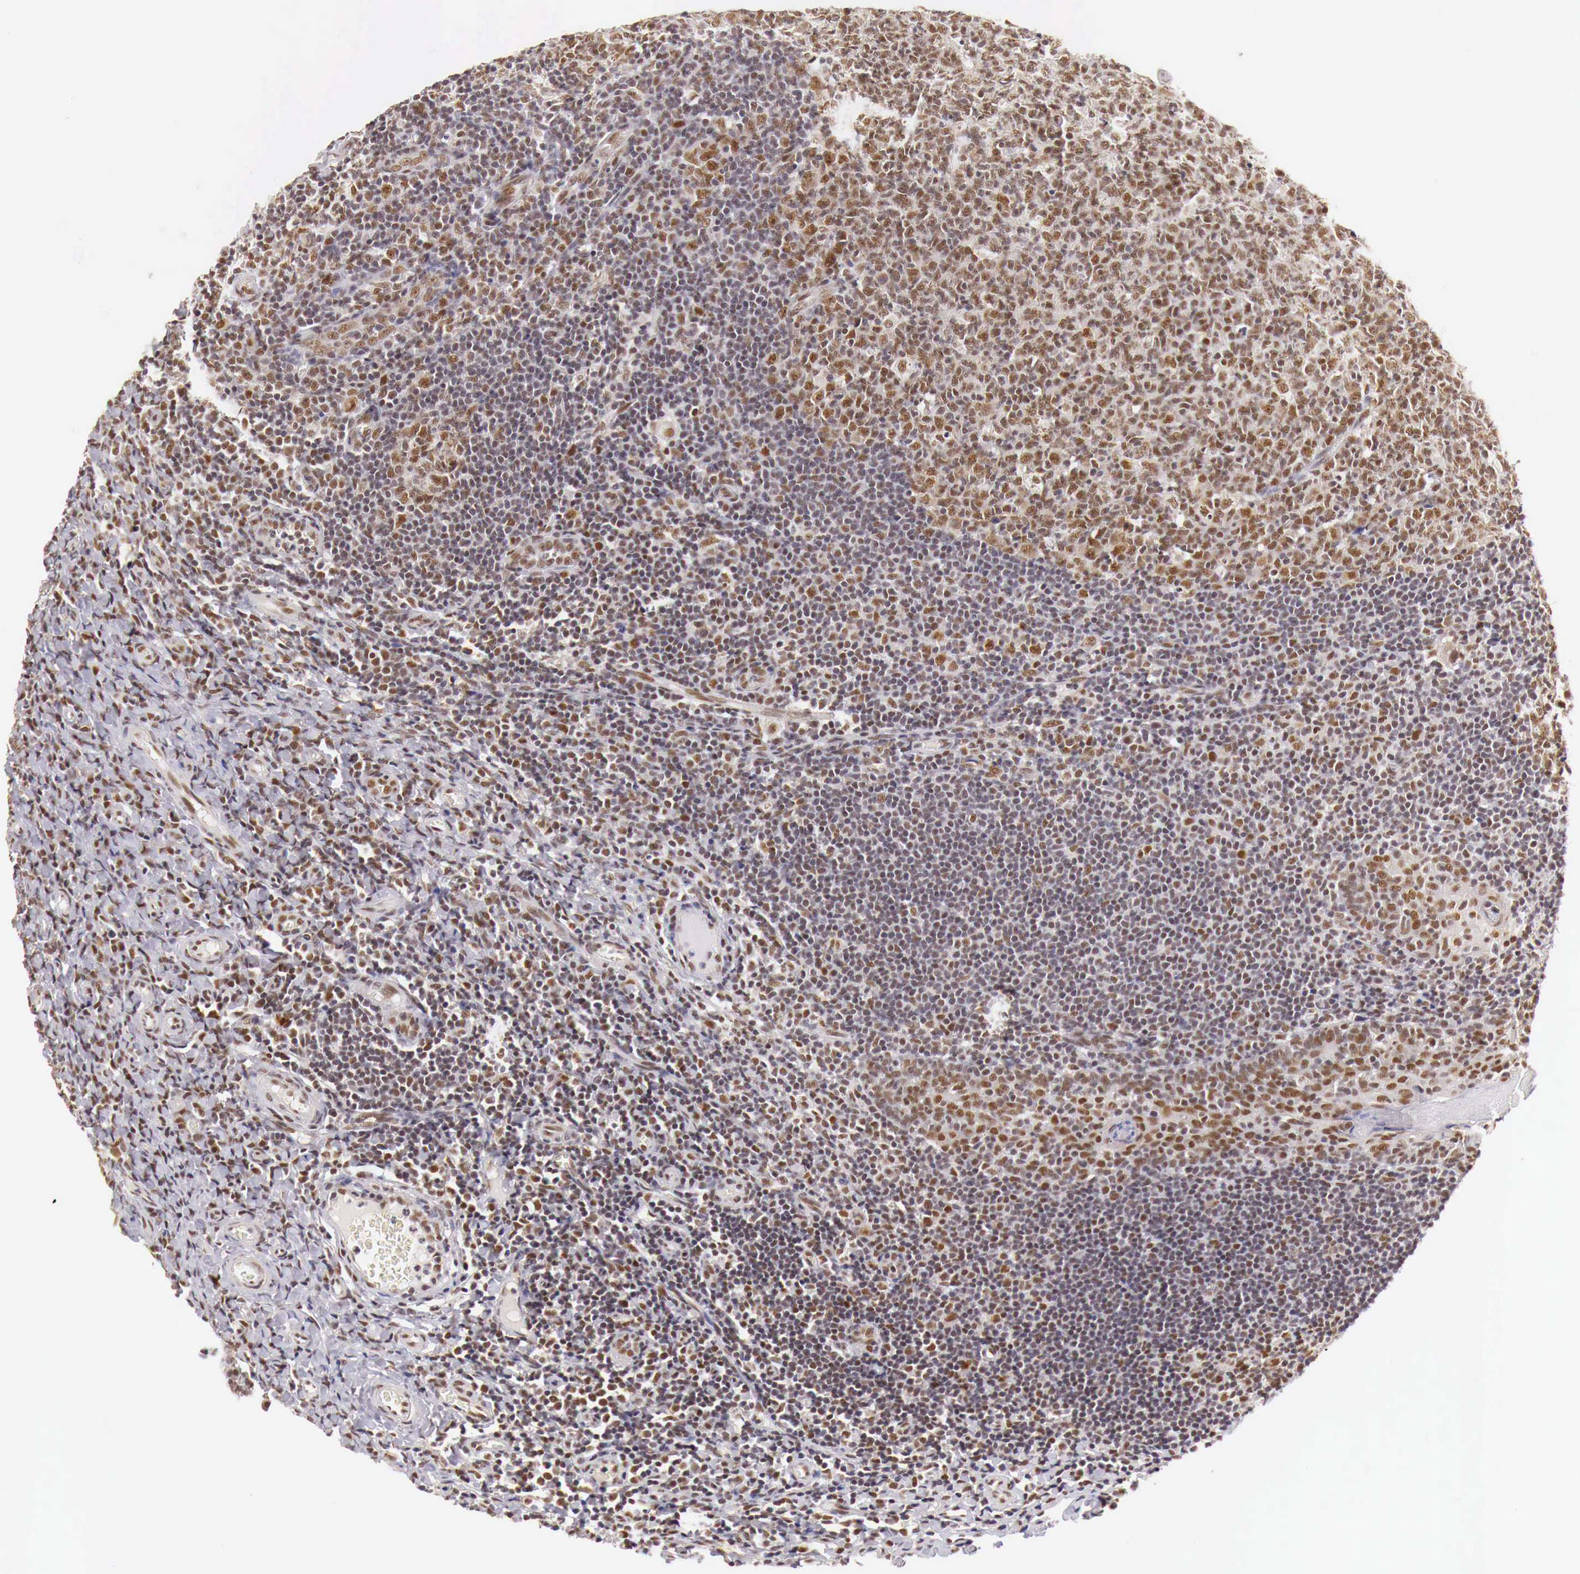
{"staining": {"intensity": "moderate", "quantity": ">75%", "location": "cytoplasmic/membranous,nuclear"}, "tissue": "tonsil", "cell_type": "Germinal center cells", "image_type": "normal", "snomed": [{"axis": "morphology", "description": "Normal tissue, NOS"}, {"axis": "topography", "description": "Tonsil"}], "caption": "Protein analysis of unremarkable tonsil demonstrates moderate cytoplasmic/membranous,nuclear expression in approximately >75% of germinal center cells.", "gene": "GPKOW", "patient": {"sex": "male", "age": 6}}